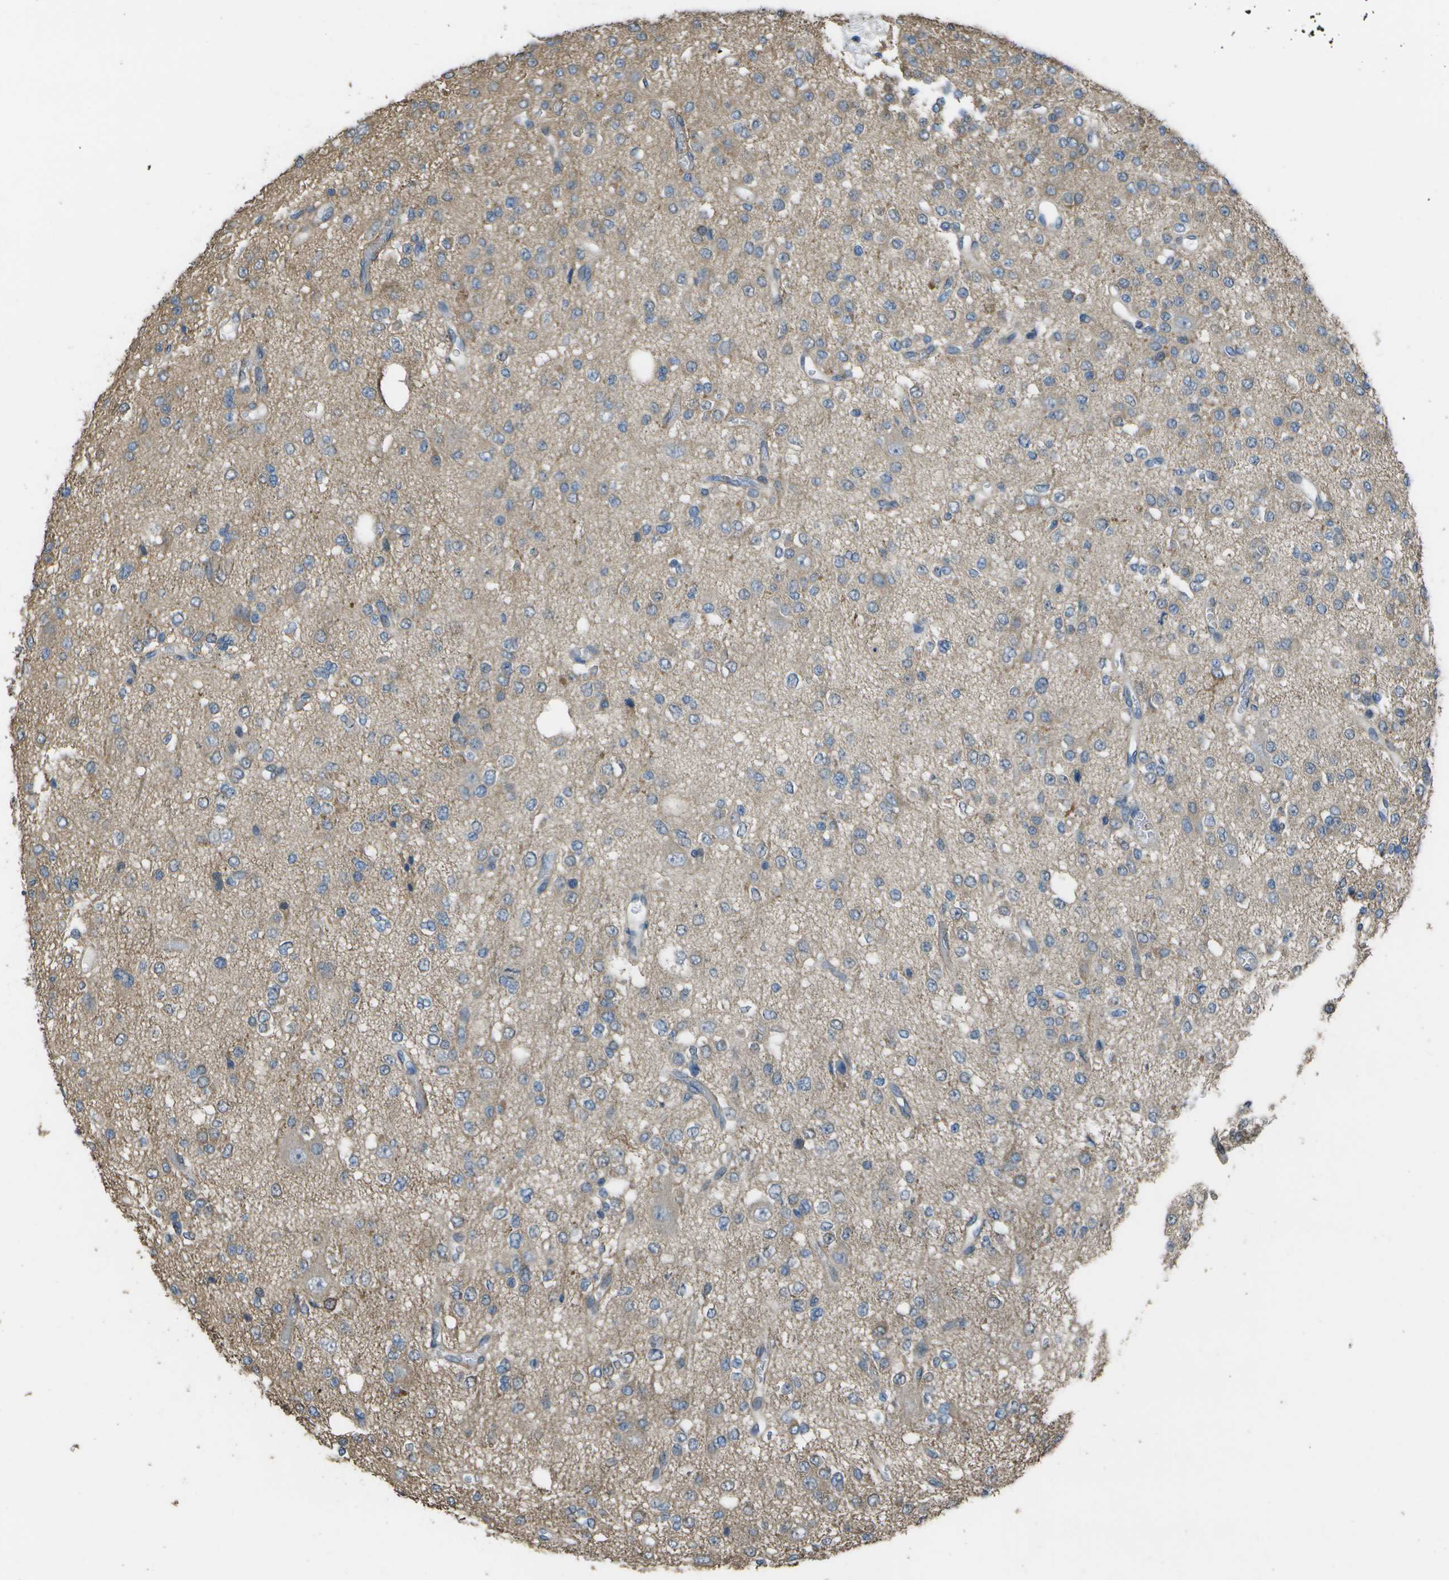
{"staining": {"intensity": "negative", "quantity": "none", "location": "none"}, "tissue": "glioma", "cell_type": "Tumor cells", "image_type": "cancer", "snomed": [{"axis": "morphology", "description": "Glioma, malignant, Low grade"}, {"axis": "topography", "description": "Brain"}], "caption": "Immunohistochemistry of malignant glioma (low-grade) reveals no expression in tumor cells.", "gene": "CLNS1A", "patient": {"sex": "male", "age": 38}}